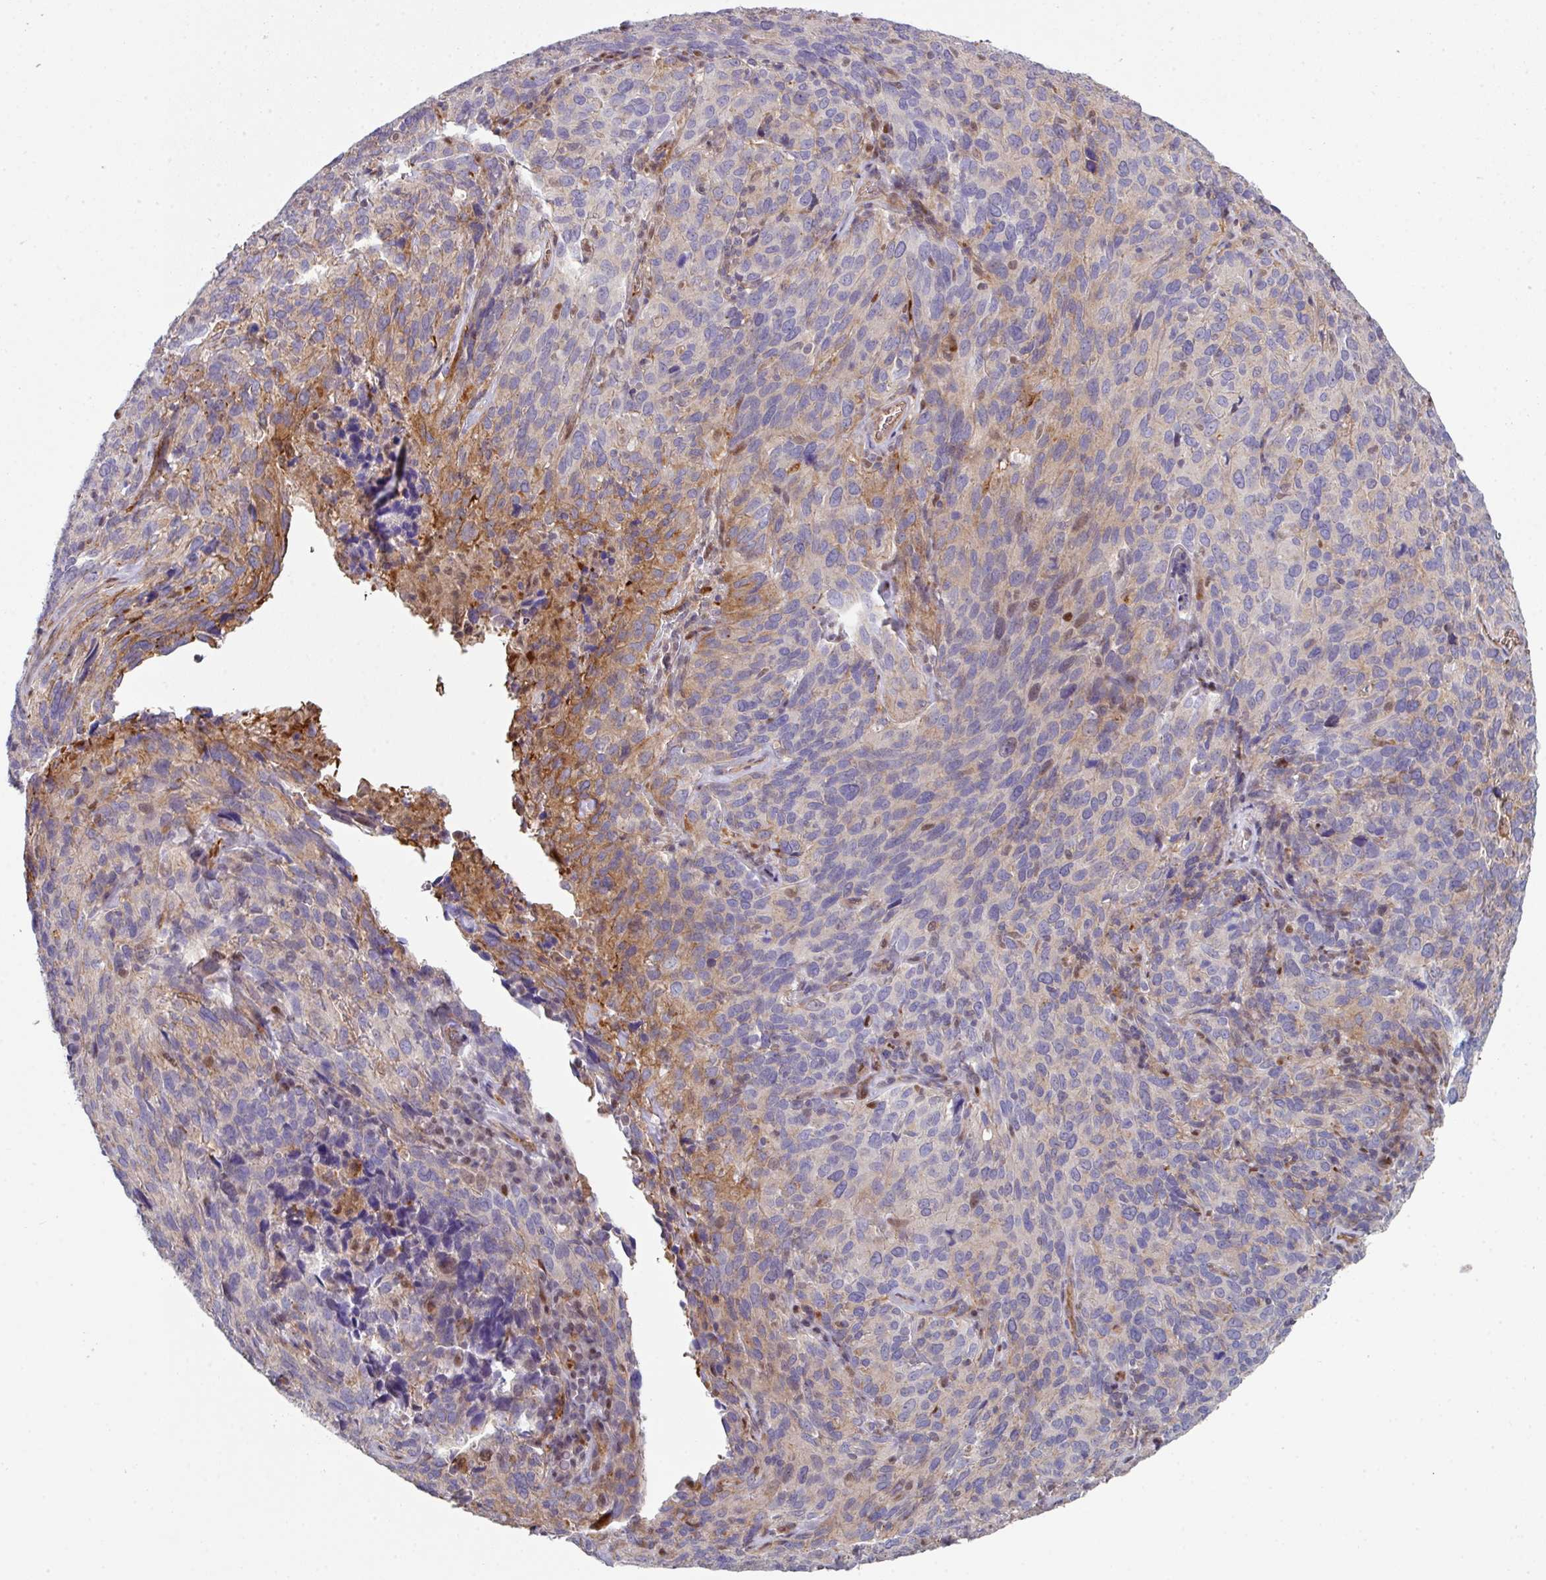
{"staining": {"intensity": "negative", "quantity": "none", "location": "none"}, "tissue": "cervical cancer", "cell_type": "Tumor cells", "image_type": "cancer", "snomed": [{"axis": "morphology", "description": "Squamous cell carcinoma, NOS"}, {"axis": "topography", "description": "Cervix"}], "caption": "Tumor cells are negative for brown protein staining in cervical squamous cell carcinoma. The staining was performed using DAB (3,3'-diaminobenzidine) to visualize the protein expression in brown, while the nuclei were stained in blue with hematoxylin (Magnification: 20x).", "gene": "ANO9", "patient": {"sex": "female", "age": 51}}